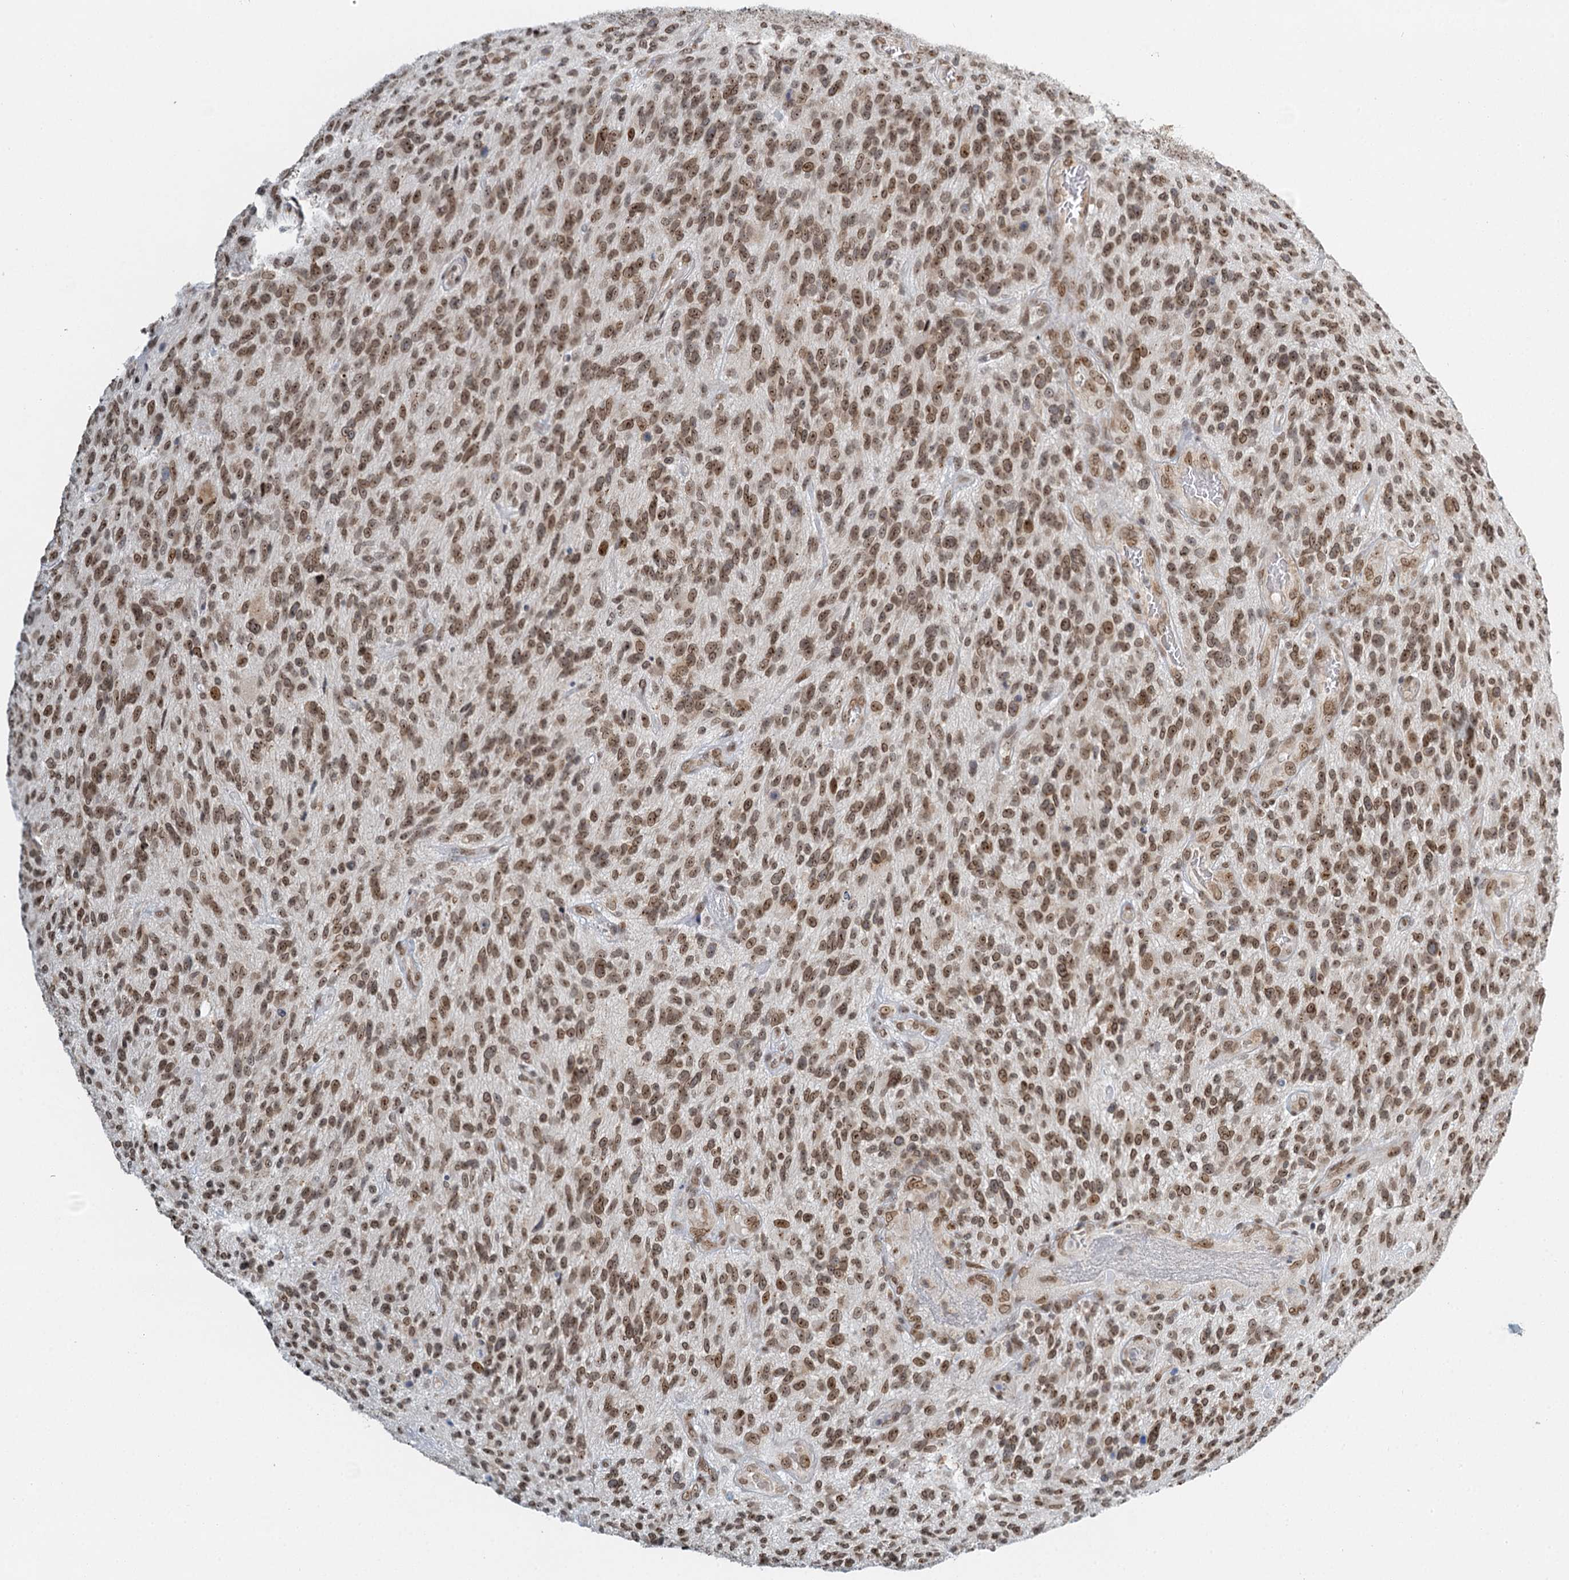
{"staining": {"intensity": "moderate", "quantity": ">75%", "location": "cytoplasmic/membranous,nuclear"}, "tissue": "glioma", "cell_type": "Tumor cells", "image_type": "cancer", "snomed": [{"axis": "morphology", "description": "Glioma, malignant, High grade"}, {"axis": "topography", "description": "Brain"}], "caption": "A high-resolution histopathology image shows immunohistochemistry staining of glioma, which exhibits moderate cytoplasmic/membranous and nuclear staining in approximately >75% of tumor cells. (IHC, brightfield microscopy, high magnification).", "gene": "TREX1", "patient": {"sex": "male", "age": 47}}